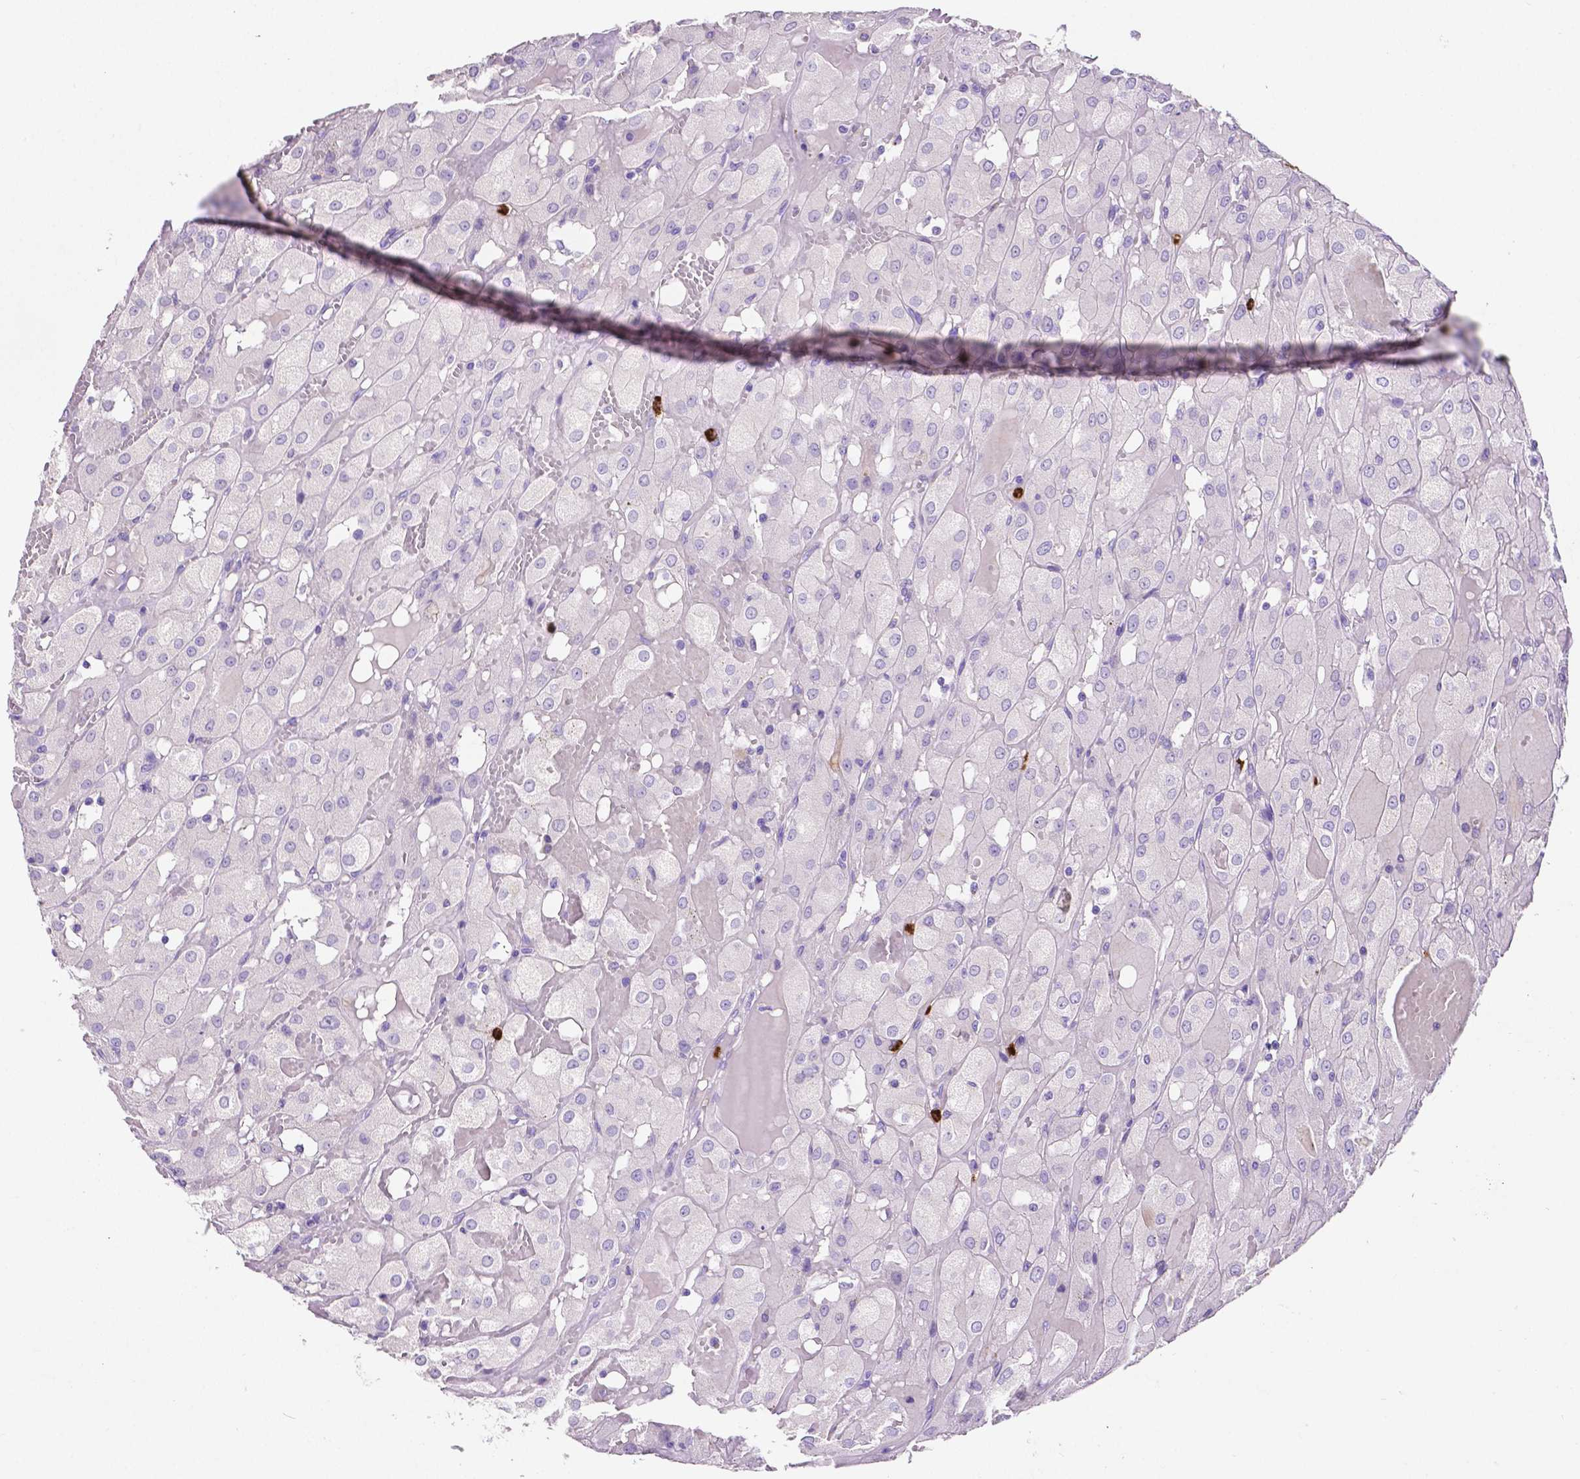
{"staining": {"intensity": "negative", "quantity": "none", "location": "none"}, "tissue": "renal cancer", "cell_type": "Tumor cells", "image_type": "cancer", "snomed": [{"axis": "morphology", "description": "Adenocarcinoma, NOS"}, {"axis": "topography", "description": "Kidney"}], "caption": "Immunohistochemistry (IHC) image of renal cancer stained for a protein (brown), which exhibits no positivity in tumor cells.", "gene": "MMP9", "patient": {"sex": "male", "age": 72}}